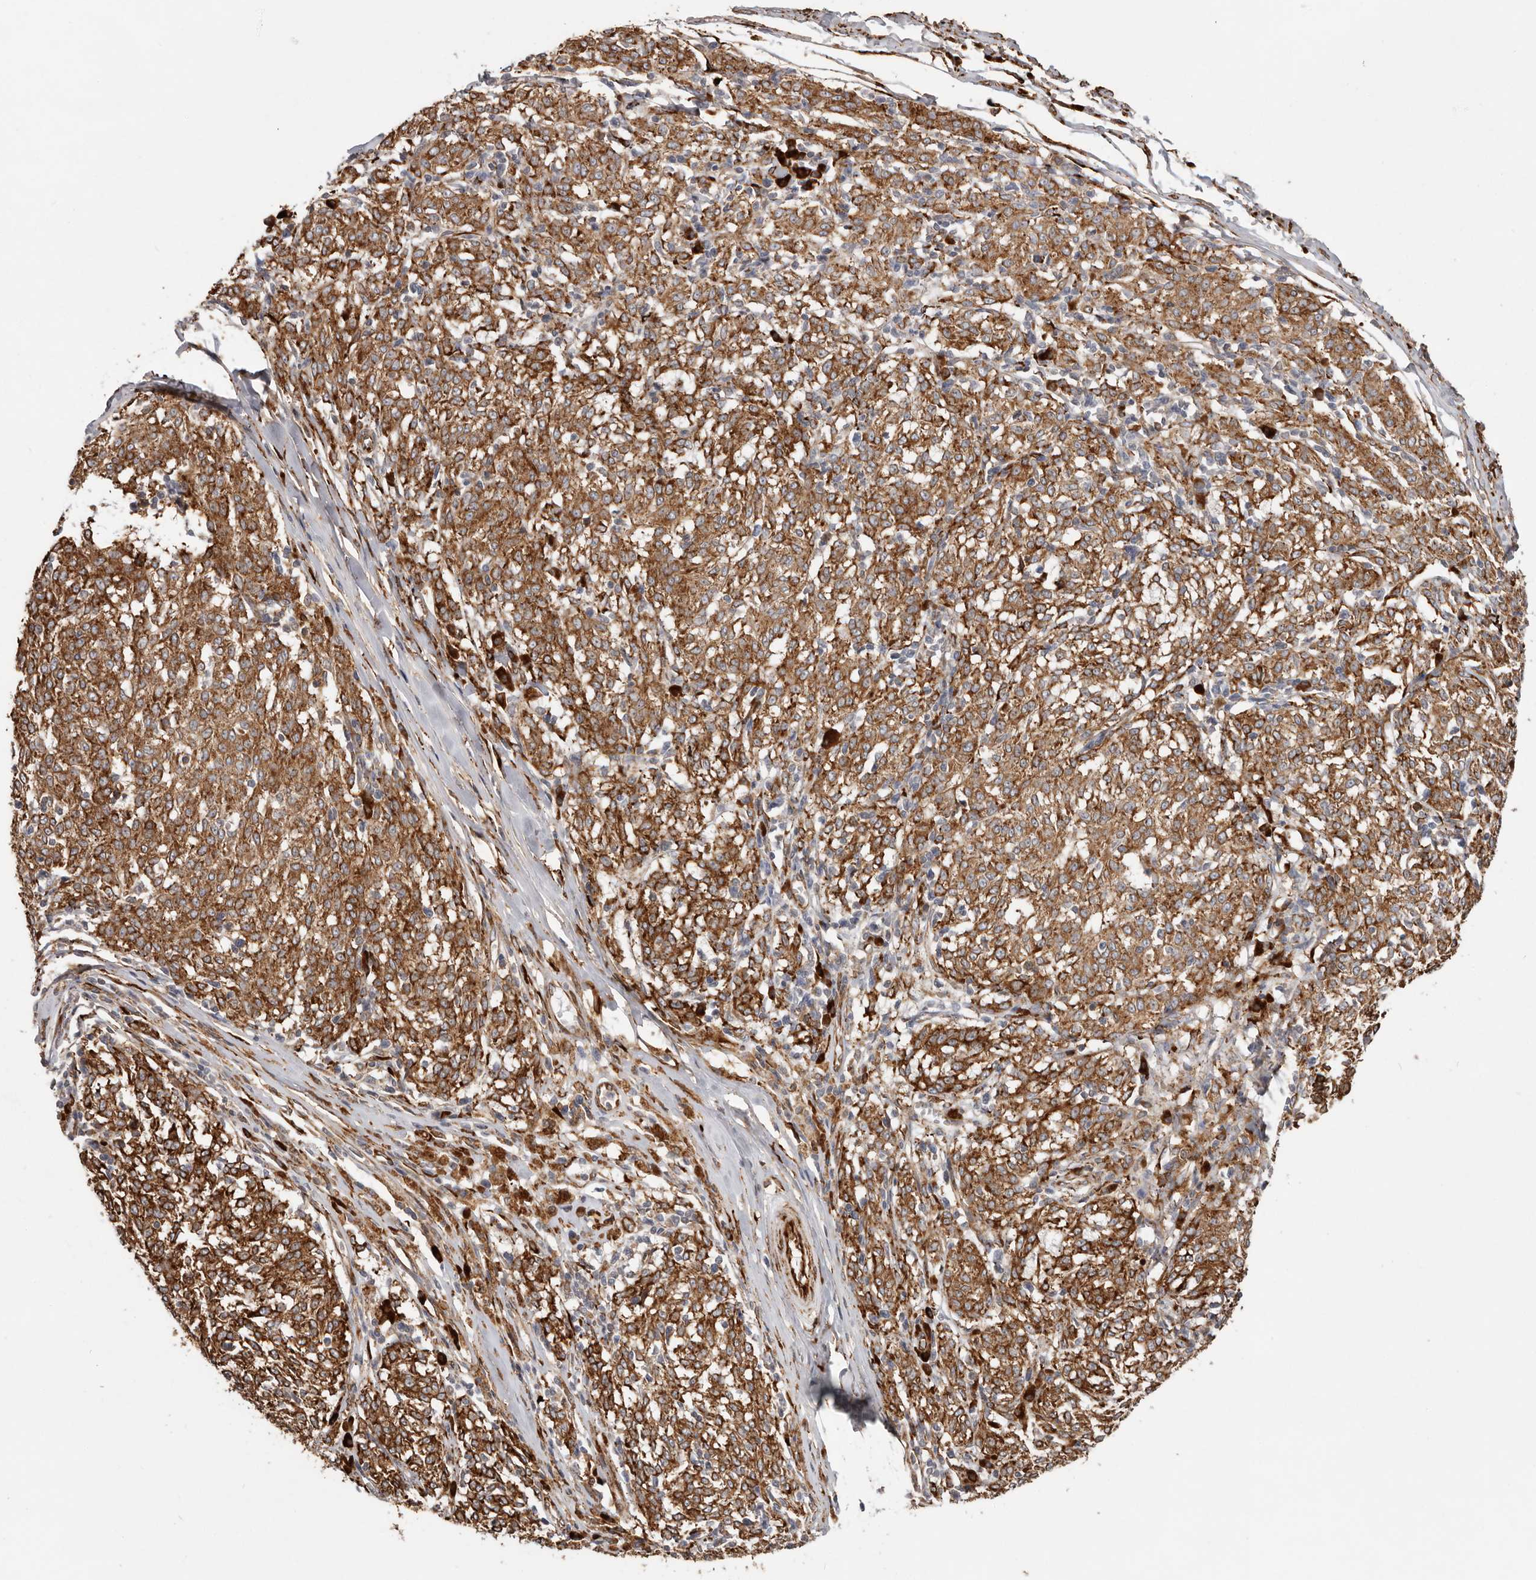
{"staining": {"intensity": "strong", "quantity": ">75%", "location": "cytoplasmic/membranous"}, "tissue": "melanoma", "cell_type": "Tumor cells", "image_type": "cancer", "snomed": [{"axis": "morphology", "description": "Malignant melanoma, NOS"}, {"axis": "topography", "description": "Skin"}], "caption": "Malignant melanoma stained with DAB (3,3'-diaminobenzidine) IHC demonstrates high levels of strong cytoplasmic/membranous expression in approximately >75% of tumor cells. (Stains: DAB (3,3'-diaminobenzidine) in brown, nuclei in blue, Microscopy: brightfield microscopy at high magnification).", "gene": "WDTC1", "patient": {"sex": "female", "age": 72}}